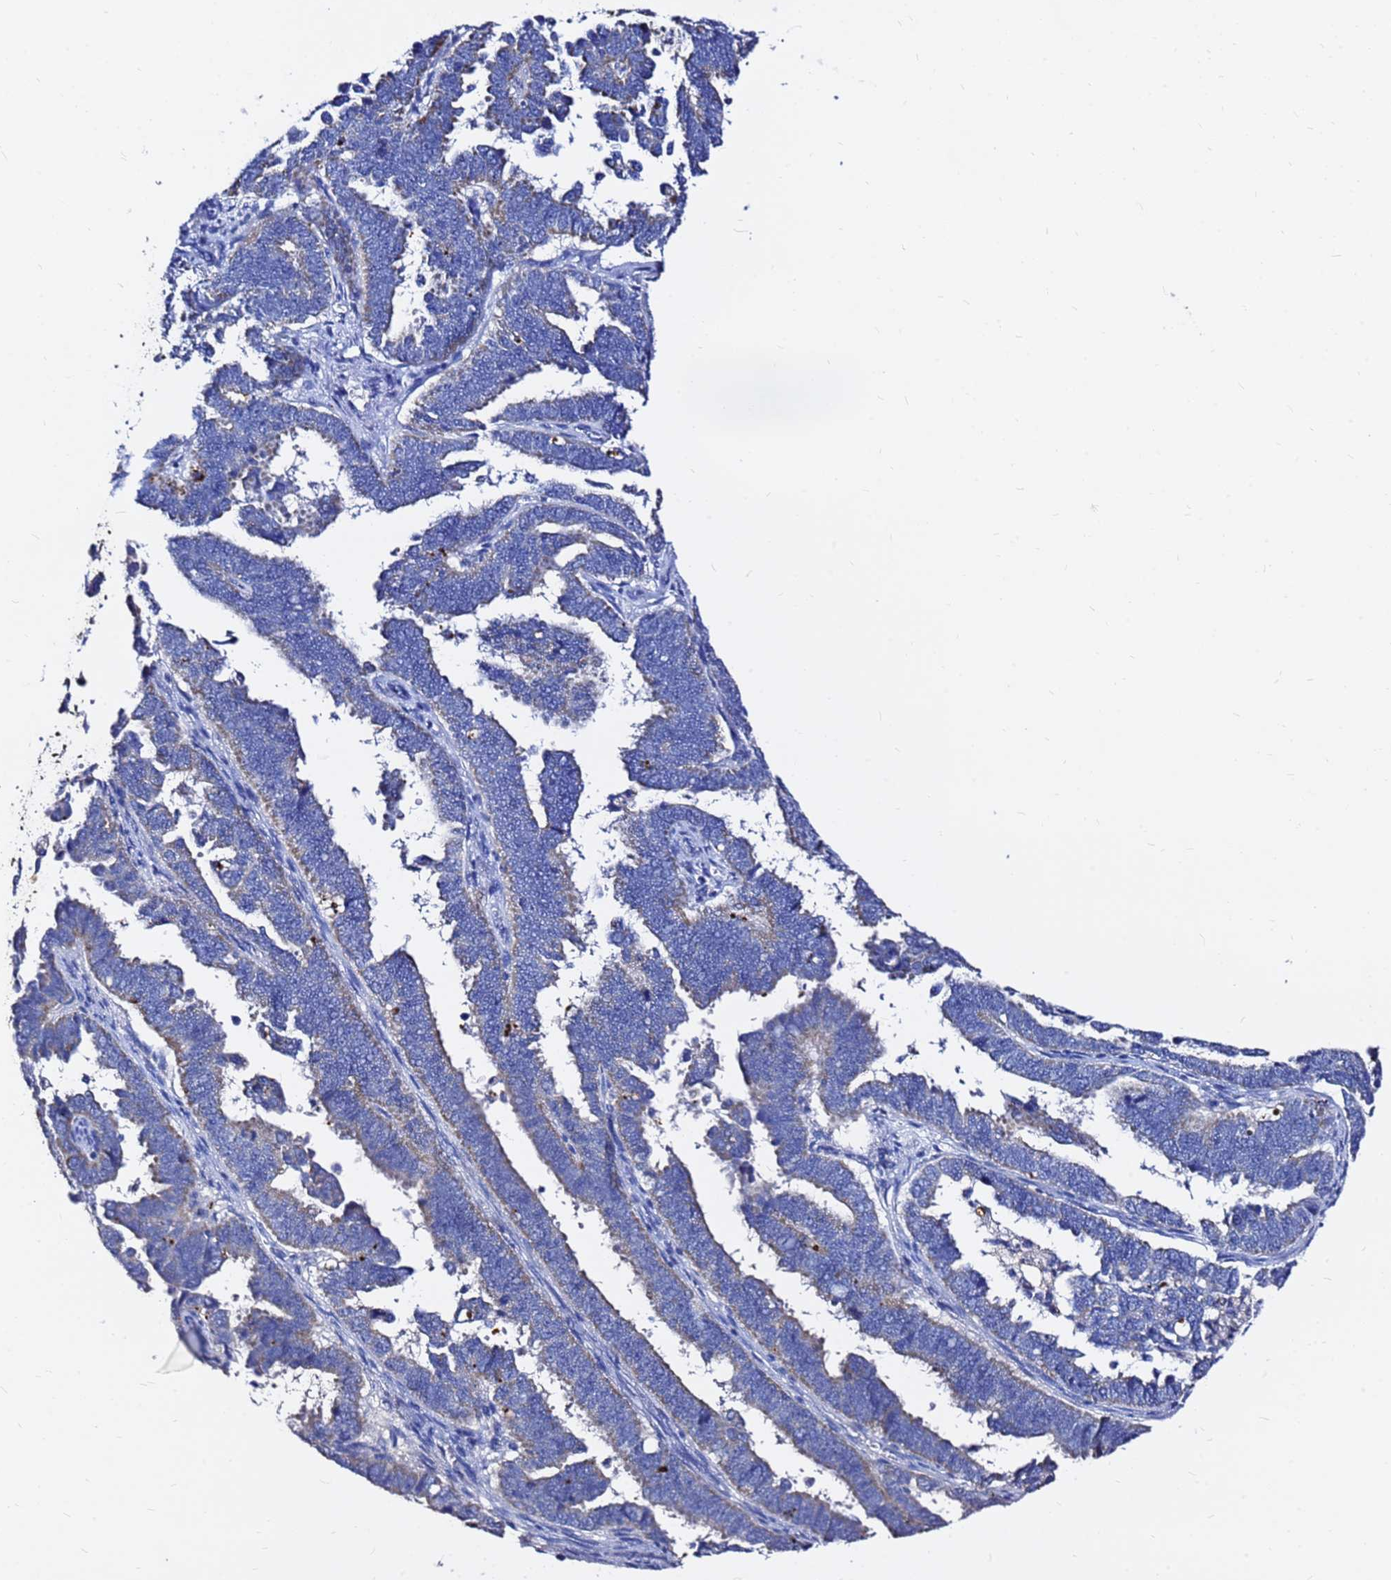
{"staining": {"intensity": "weak", "quantity": "25%-75%", "location": "cytoplasmic/membranous"}, "tissue": "endometrial cancer", "cell_type": "Tumor cells", "image_type": "cancer", "snomed": [{"axis": "morphology", "description": "Adenocarcinoma, NOS"}, {"axis": "topography", "description": "Endometrium"}], "caption": "Immunohistochemistry of endometrial adenocarcinoma reveals low levels of weak cytoplasmic/membranous staining in approximately 25%-75% of tumor cells.", "gene": "FAM183A", "patient": {"sex": "female", "age": 75}}